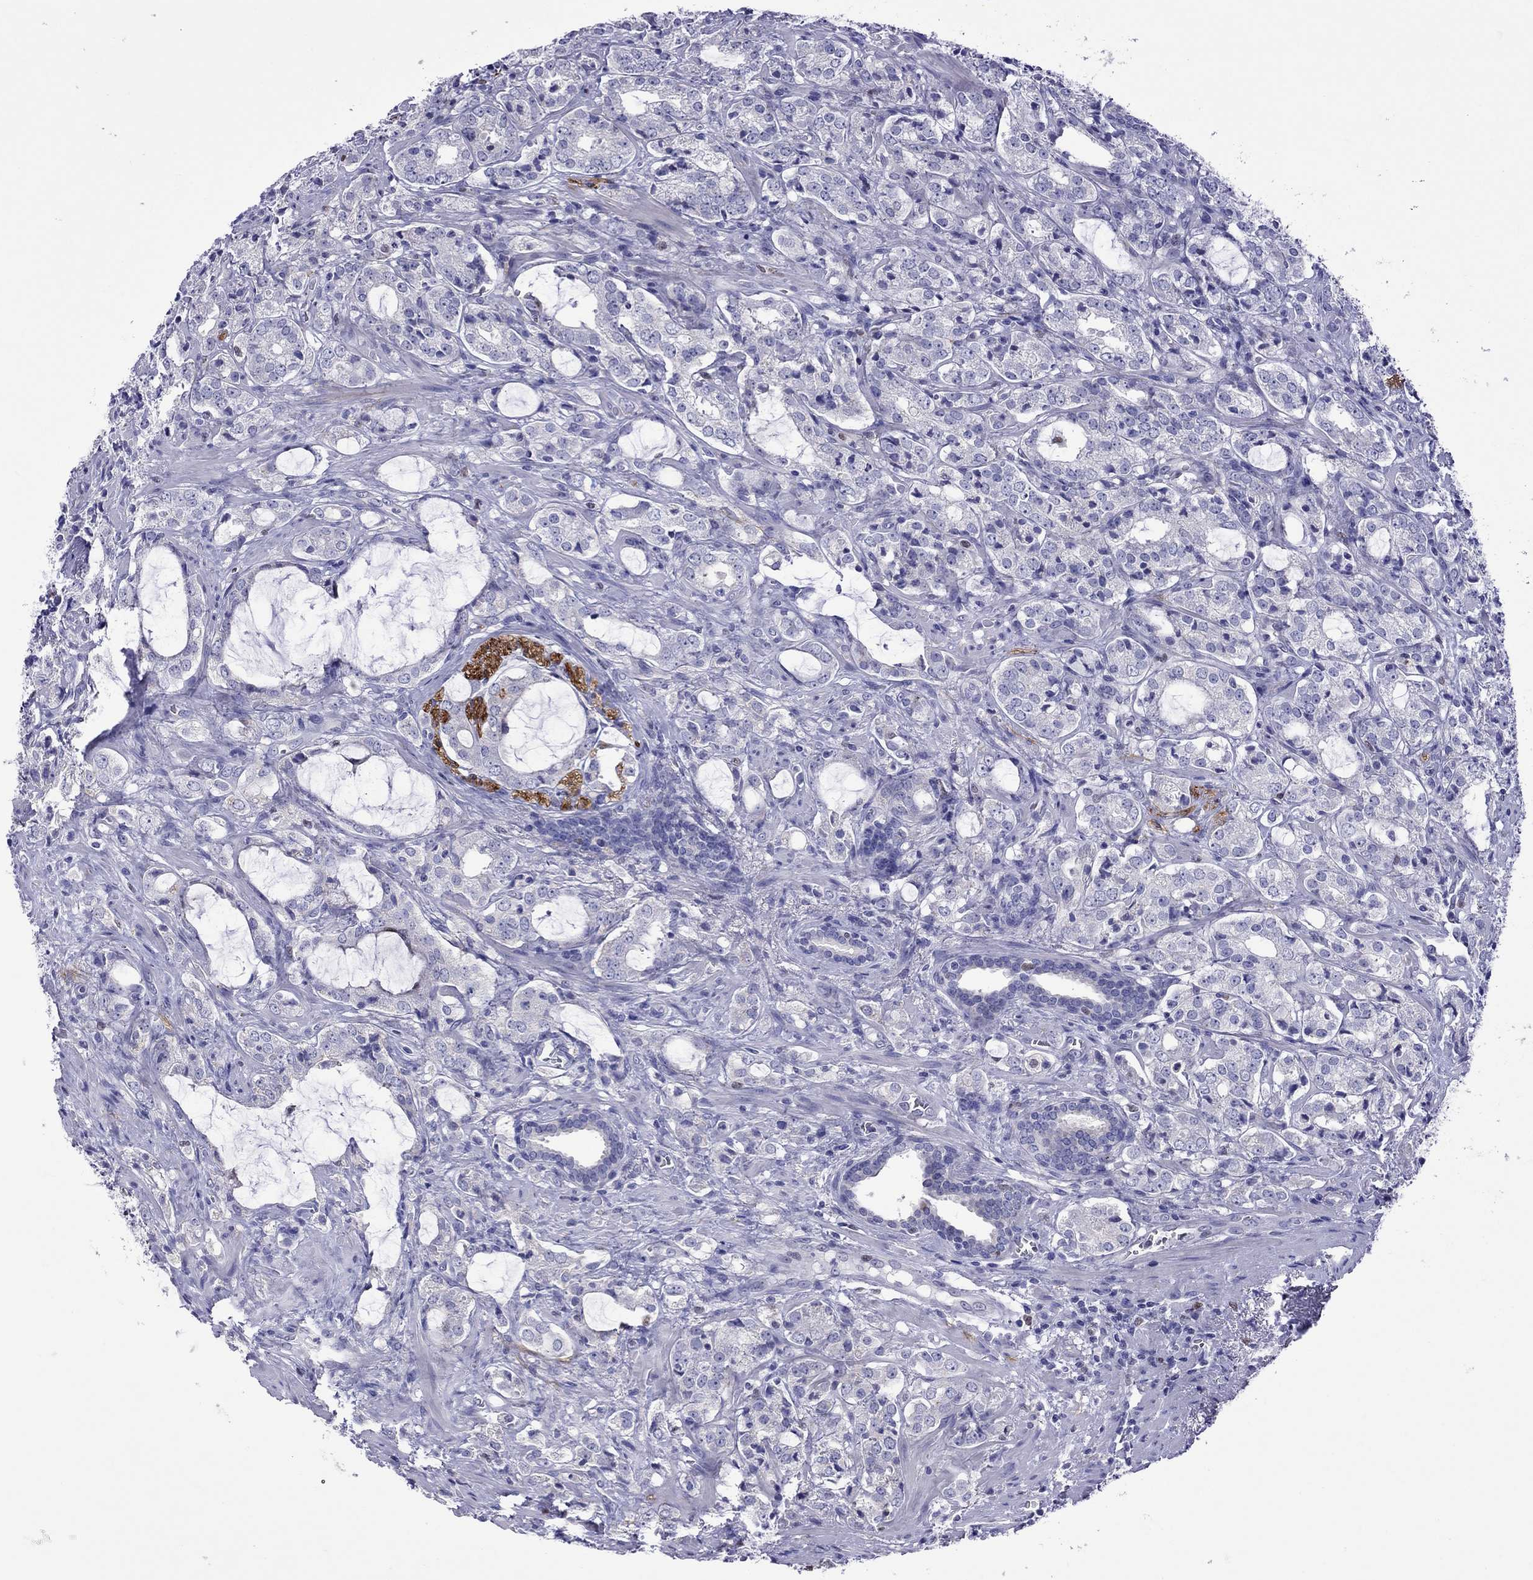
{"staining": {"intensity": "moderate", "quantity": "<25%", "location": "nuclear"}, "tissue": "prostate cancer", "cell_type": "Tumor cells", "image_type": "cancer", "snomed": [{"axis": "morphology", "description": "Adenocarcinoma, NOS"}, {"axis": "topography", "description": "Prostate"}], "caption": "A brown stain shows moderate nuclear staining of a protein in human prostate adenocarcinoma tumor cells. Using DAB (3,3'-diaminobenzidine) (brown) and hematoxylin (blue) stains, captured at high magnification using brightfield microscopy.", "gene": "MPZ", "patient": {"sex": "male", "age": 66}}